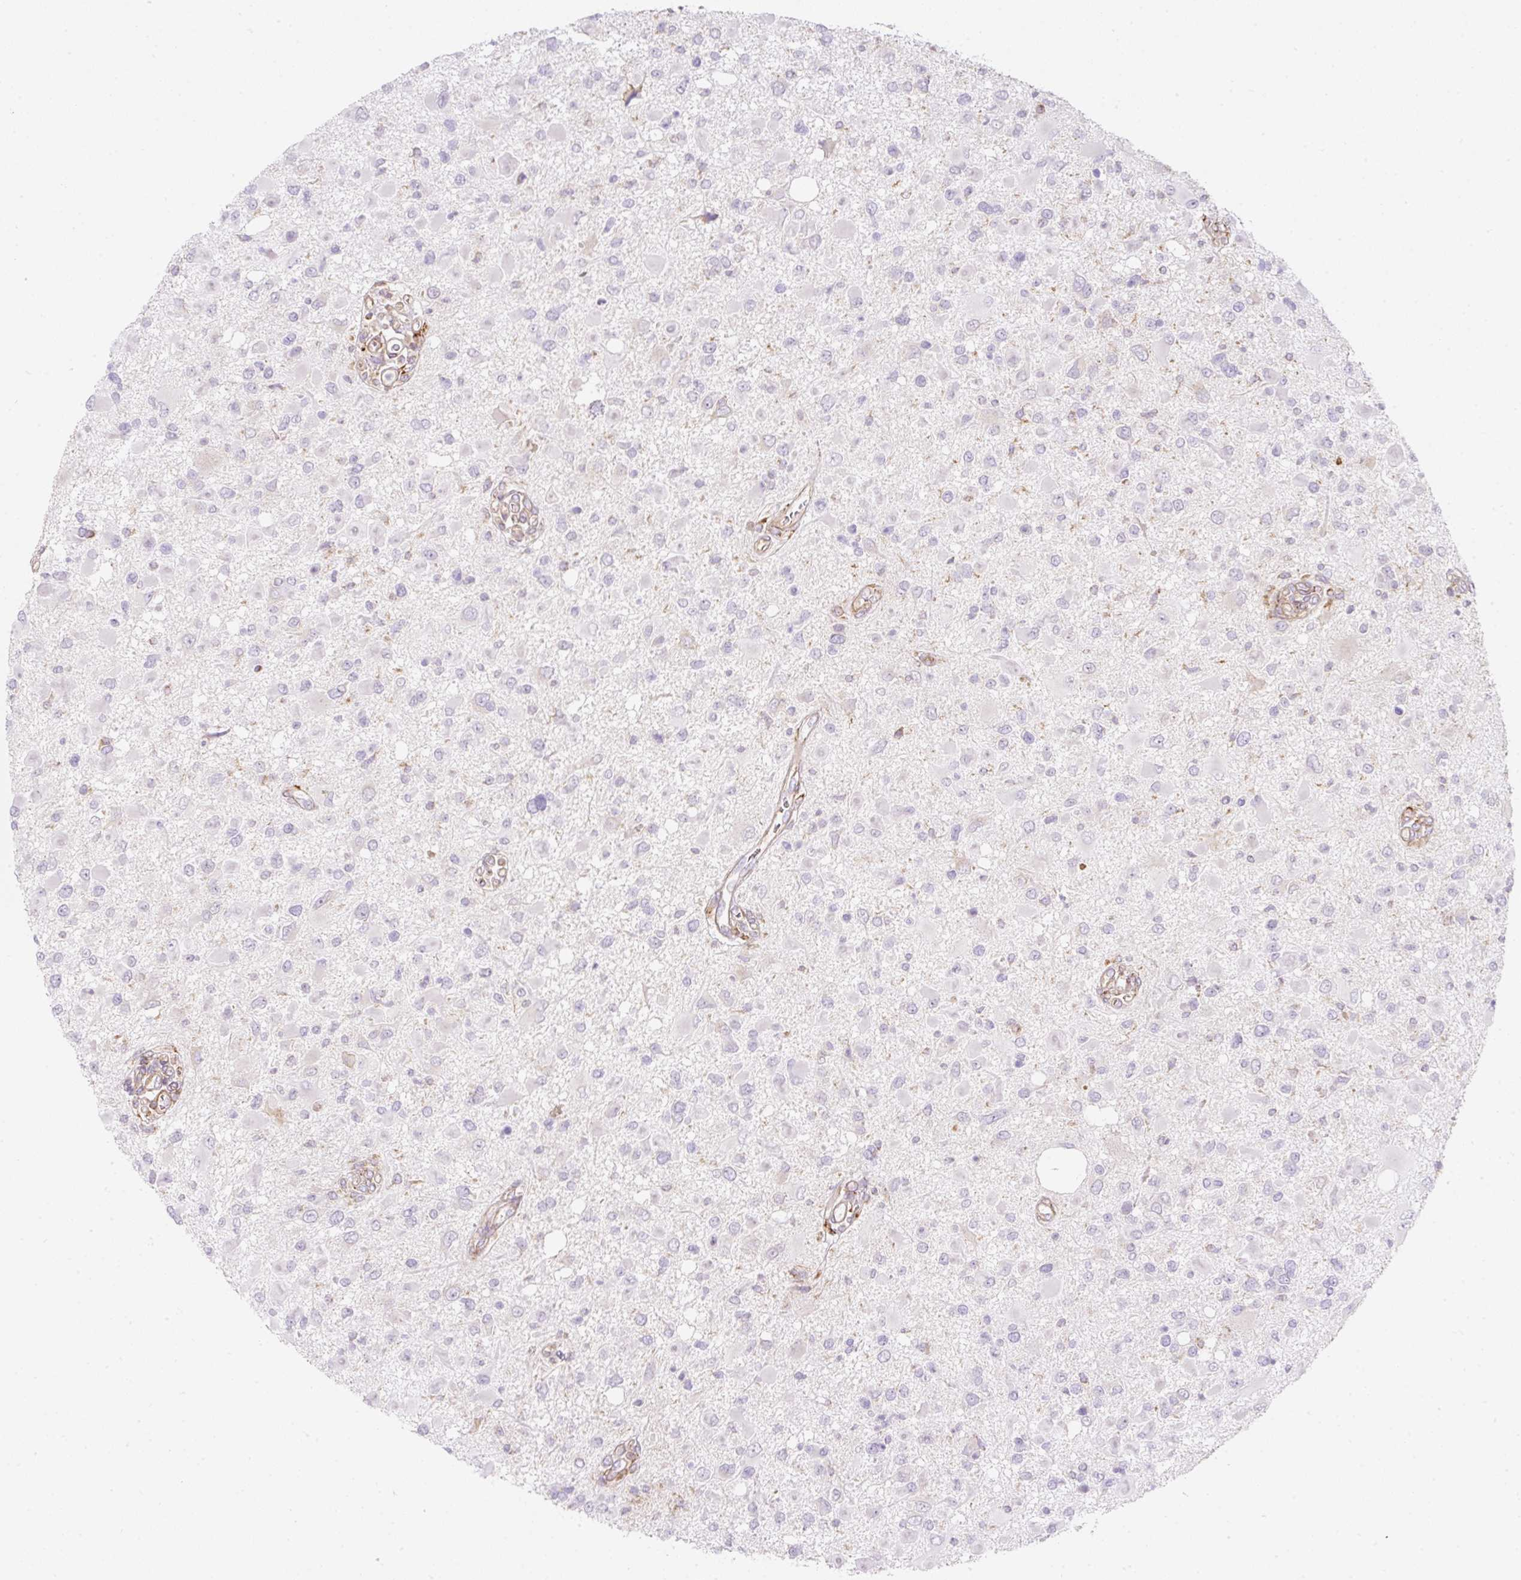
{"staining": {"intensity": "negative", "quantity": "none", "location": "none"}, "tissue": "glioma", "cell_type": "Tumor cells", "image_type": "cancer", "snomed": [{"axis": "morphology", "description": "Glioma, malignant, High grade"}, {"axis": "topography", "description": "Brain"}], "caption": "This is a photomicrograph of IHC staining of glioma, which shows no positivity in tumor cells. (DAB (3,3'-diaminobenzidine) IHC, high magnification).", "gene": "ERAP2", "patient": {"sex": "male", "age": 53}}